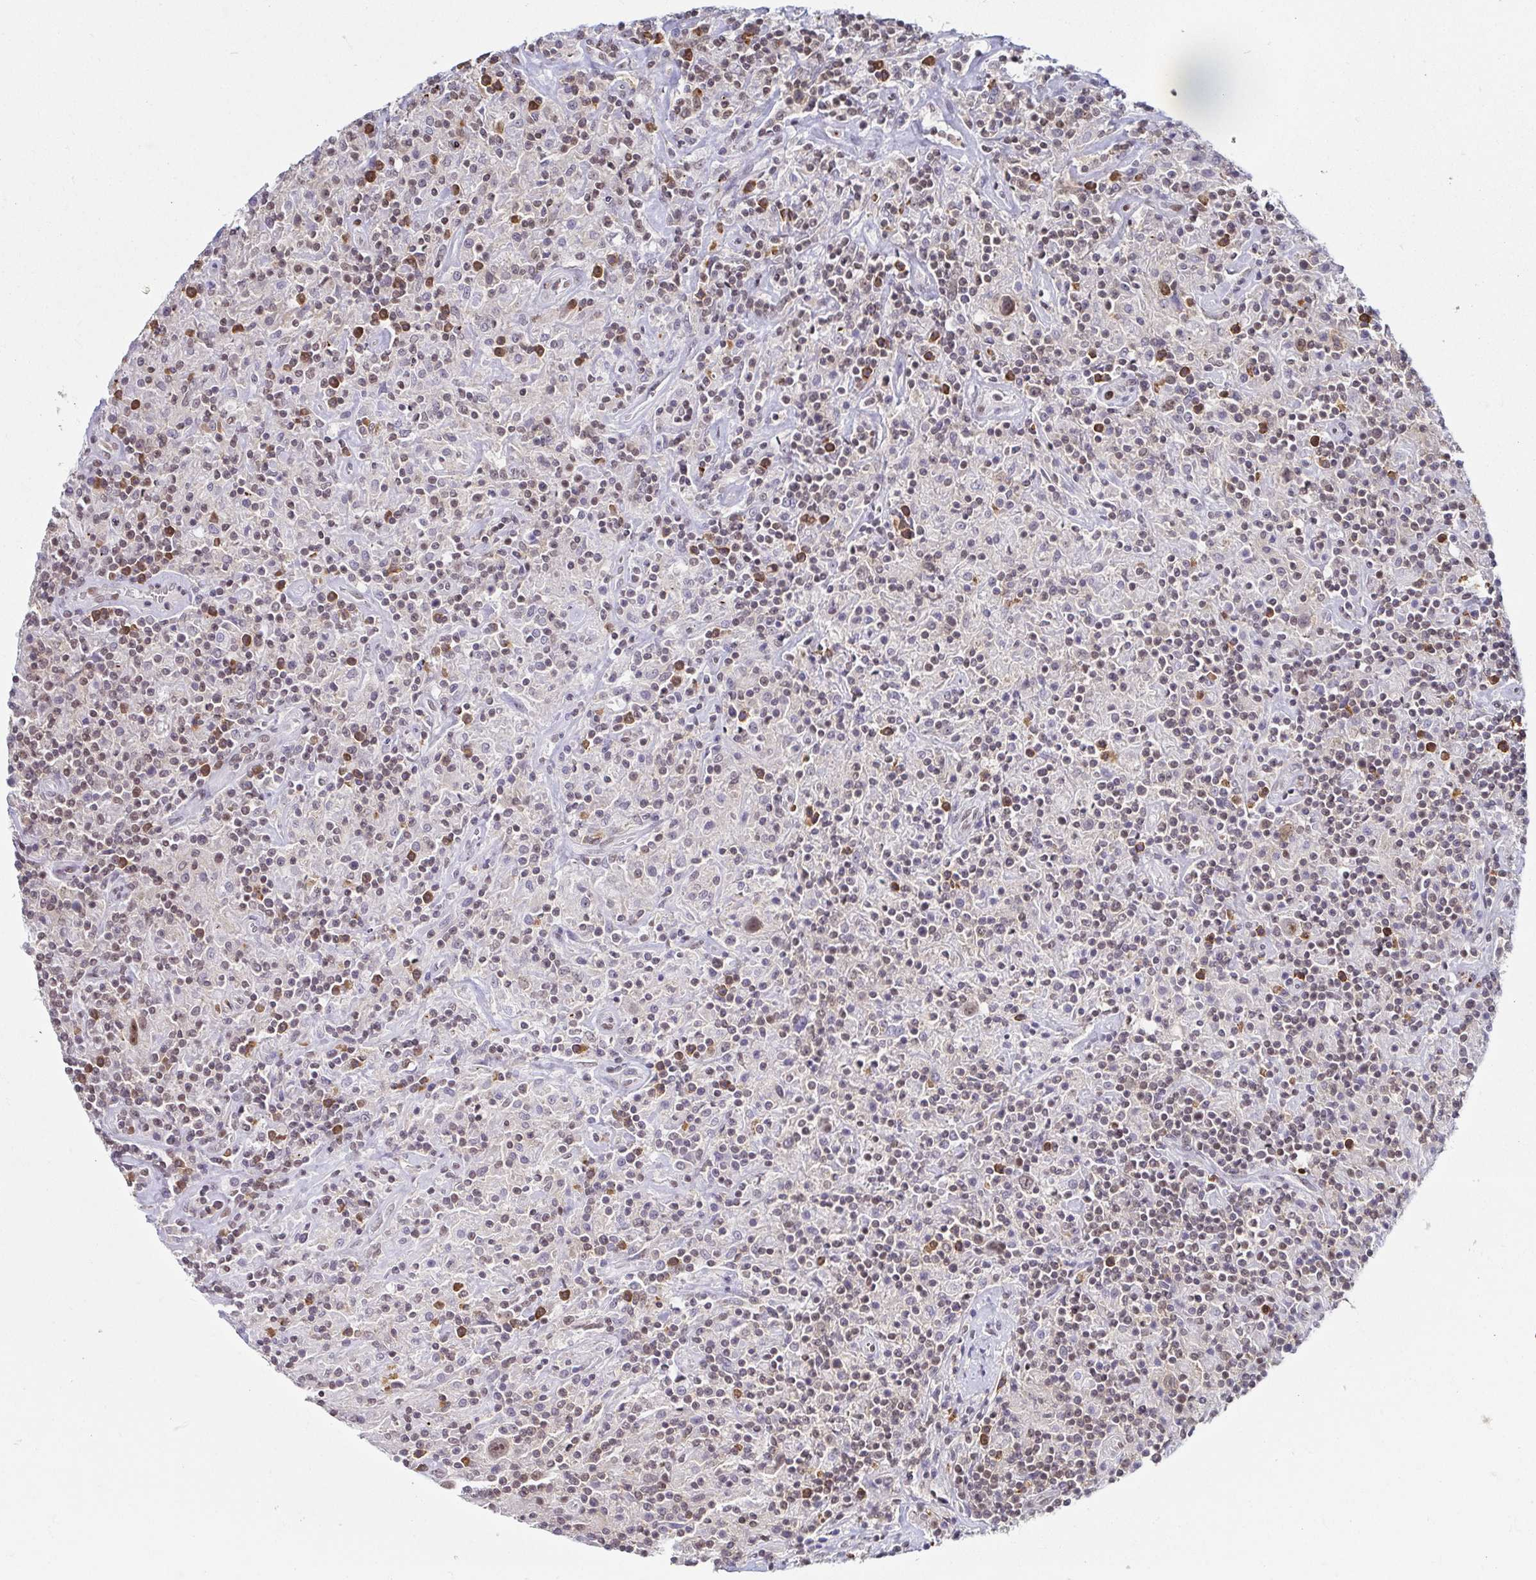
{"staining": {"intensity": "moderate", "quantity": ">75%", "location": "nuclear"}, "tissue": "lymphoma", "cell_type": "Tumor cells", "image_type": "cancer", "snomed": [{"axis": "morphology", "description": "Hodgkin's disease, NOS"}, {"axis": "topography", "description": "Lymph node"}], "caption": "DAB (3,3'-diaminobenzidine) immunohistochemical staining of Hodgkin's disease shows moderate nuclear protein positivity in about >75% of tumor cells.", "gene": "EWSR1", "patient": {"sex": "male", "age": 70}}